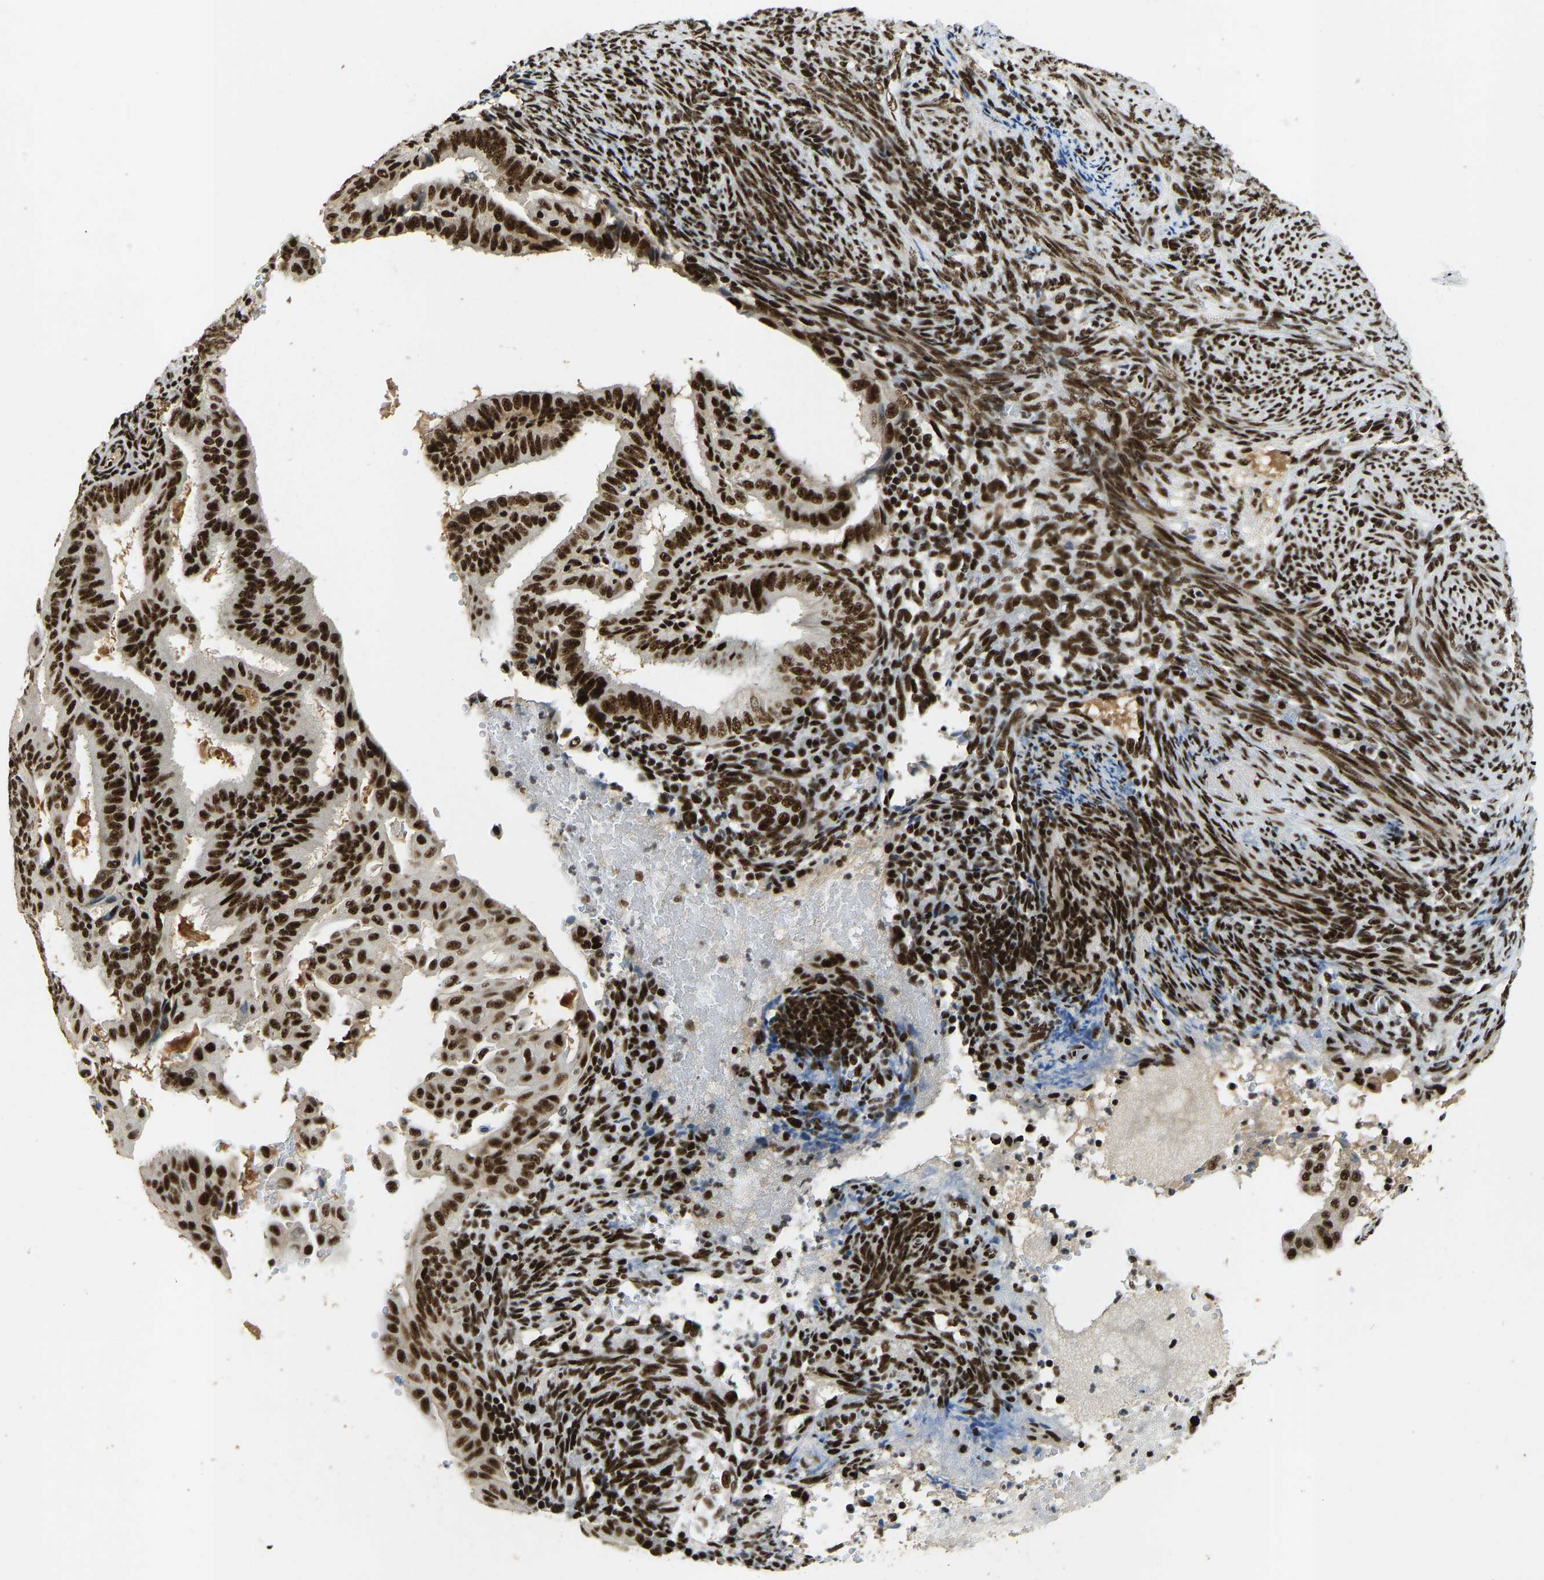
{"staining": {"intensity": "strong", "quantity": ">75%", "location": "nuclear"}, "tissue": "endometrial cancer", "cell_type": "Tumor cells", "image_type": "cancer", "snomed": [{"axis": "morphology", "description": "Adenocarcinoma, NOS"}, {"axis": "topography", "description": "Endometrium"}], "caption": "Adenocarcinoma (endometrial) stained with a protein marker shows strong staining in tumor cells.", "gene": "FOXK1", "patient": {"sex": "female", "age": 58}}